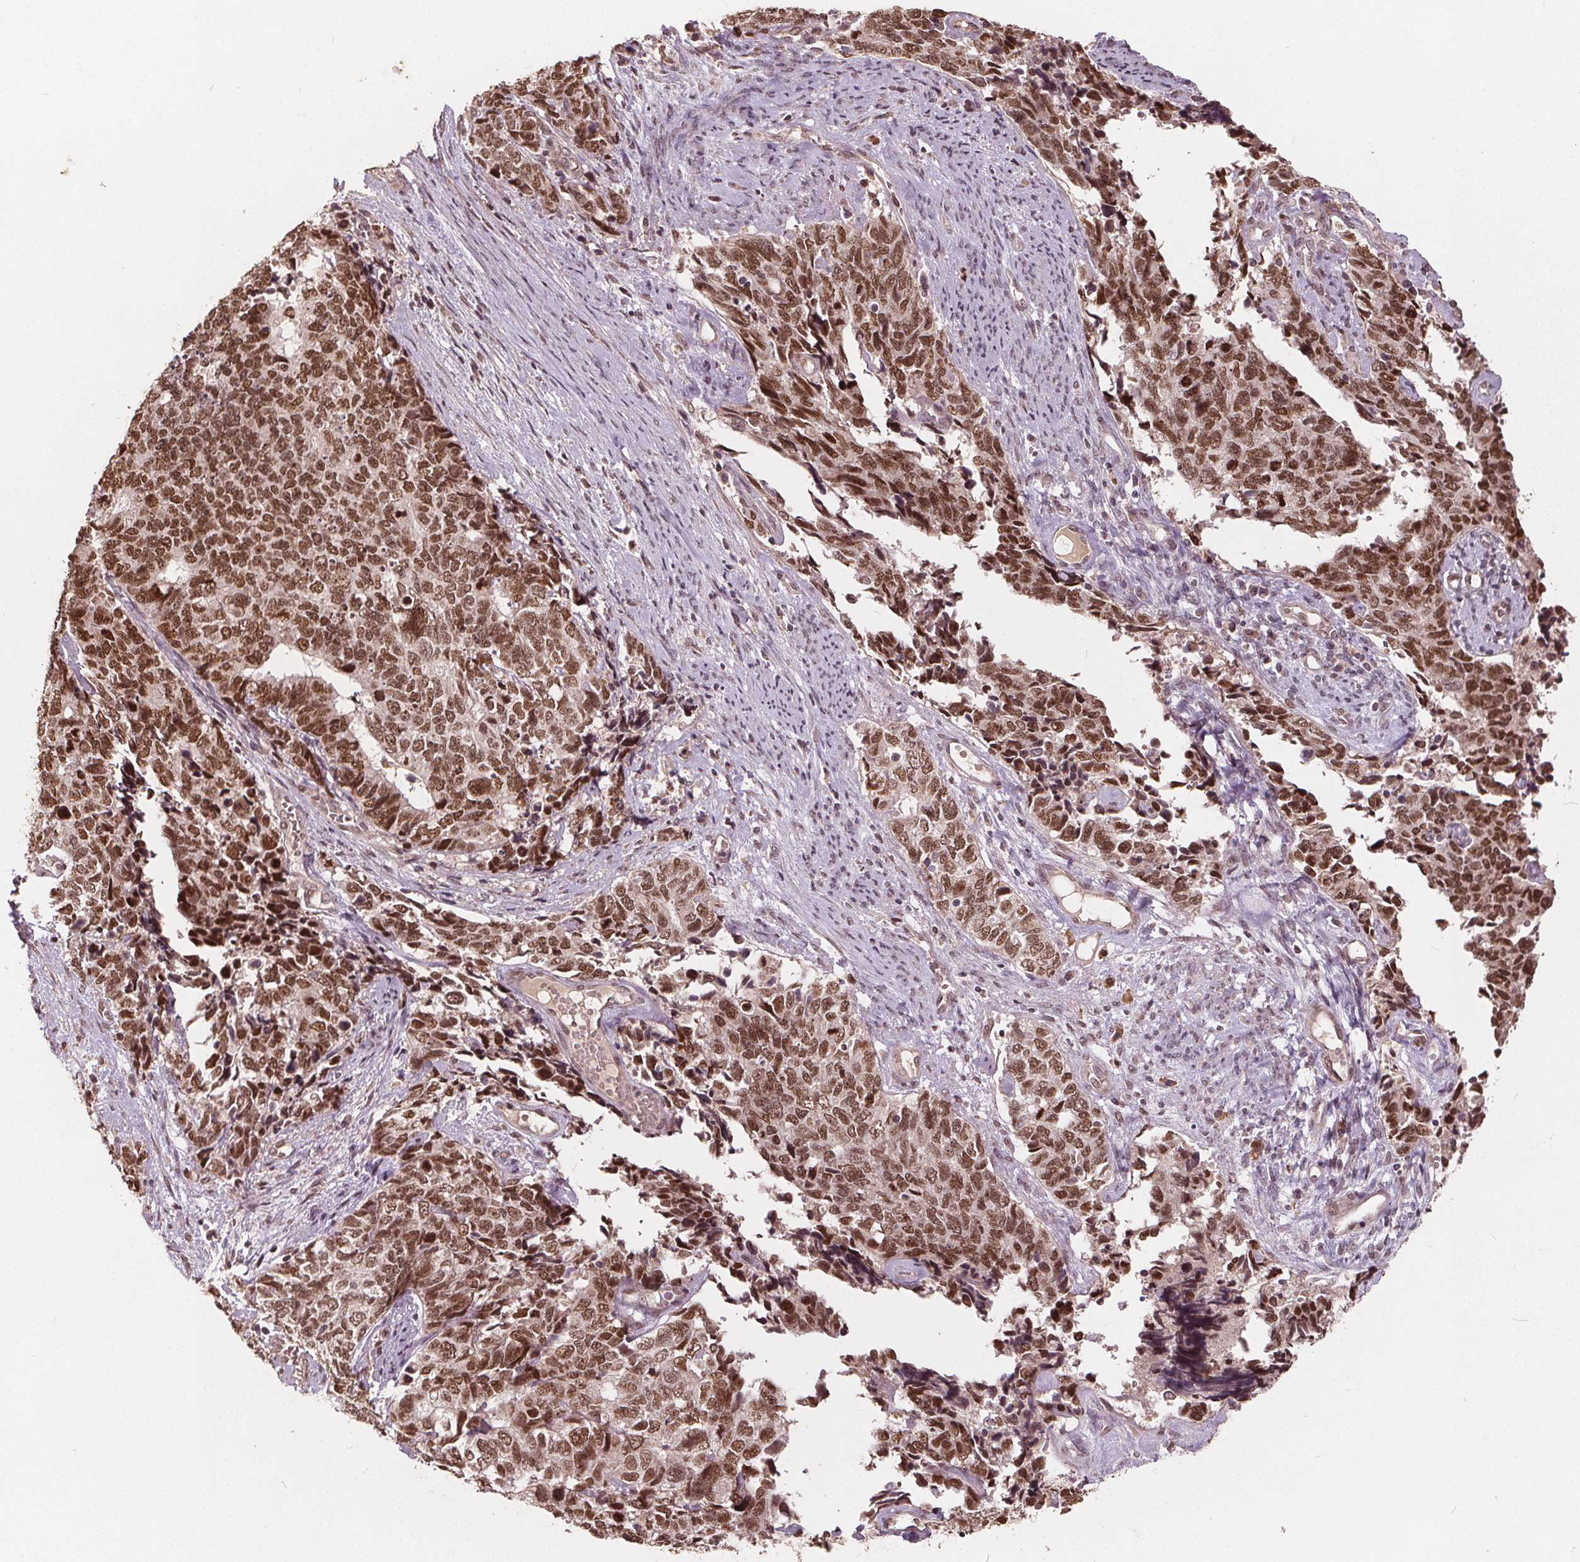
{"staining": {"intensity": "moderate", "quantity": ">75%", "location": "nuclear"}, "tissue": "cervical cancer", "cell_type": "Tumor cells", "image_type": "cancer", "snomed": [{"axis": "morphology", "description": "Squamous cell carcinoma, NOS"}, {"axis": "topography", "description": "Cervix"}], "caption": "A photomicrograph showing moderate nuclear staining in about >75% of tumor cells in squamous cell carcinoma (cervical), as visualized by brown immunohistochemical staining.", "gene": "DNMT3B", "patient": {"sex": "female", "age": 63}}